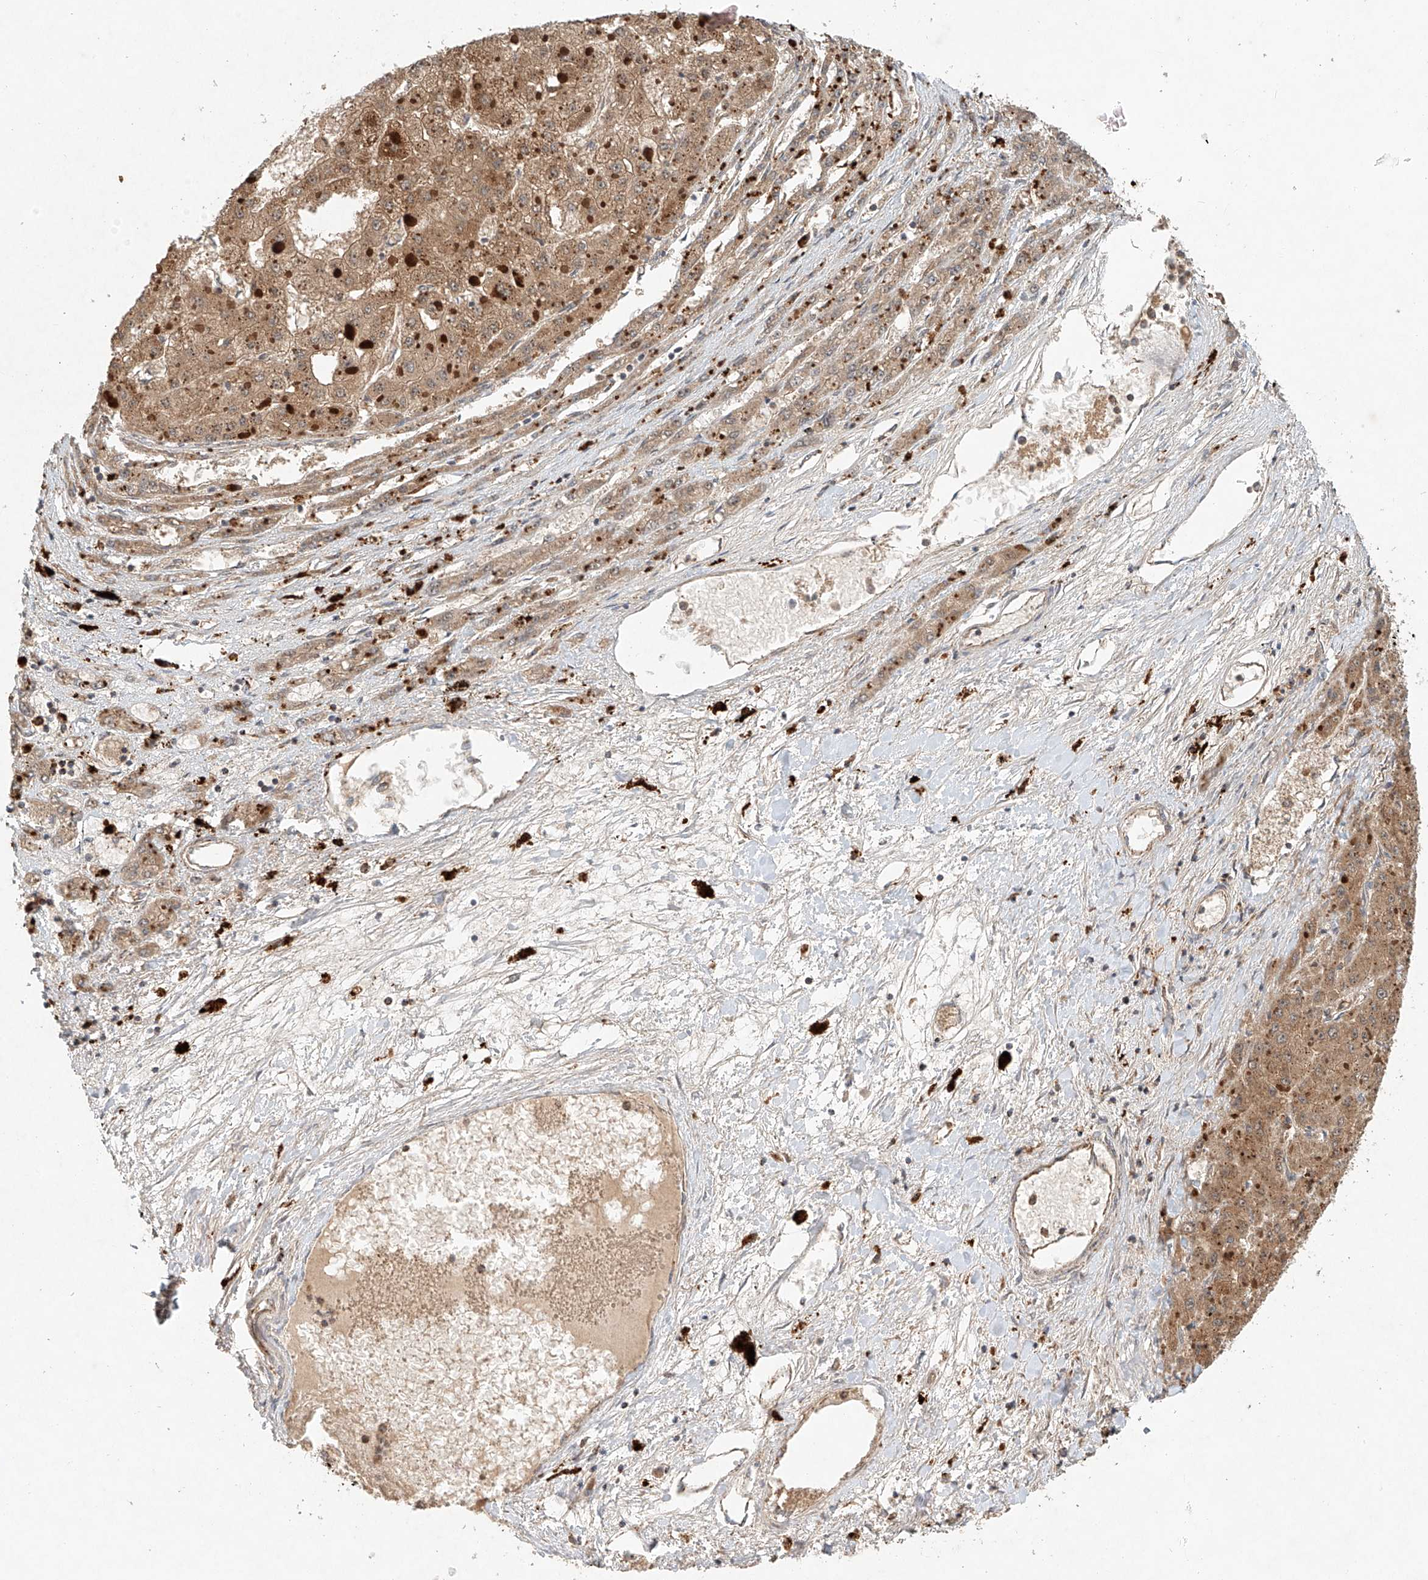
{"staining": {"intensity": "moderate", "quantity": ">75%", "location": "cytoplasmic/membranous"}, "tissue": "liver cancer", "cell_type": "Tumor cells", "image_type": "cancer", "snomed": [{"axis": "morphology", "description": "Carcinoma, Hepatocellular, NOS"}, {"axis": "topography", "description": "Liver"}], "caption": "Protein analysis of hepatocellular carcinoma (liver) tissue reveals moderate cytoplasmic/membranous staining in about >75% of tumor cells.", "gene": "DCAF11", "patient": {"sex": "female", "age": 73}}